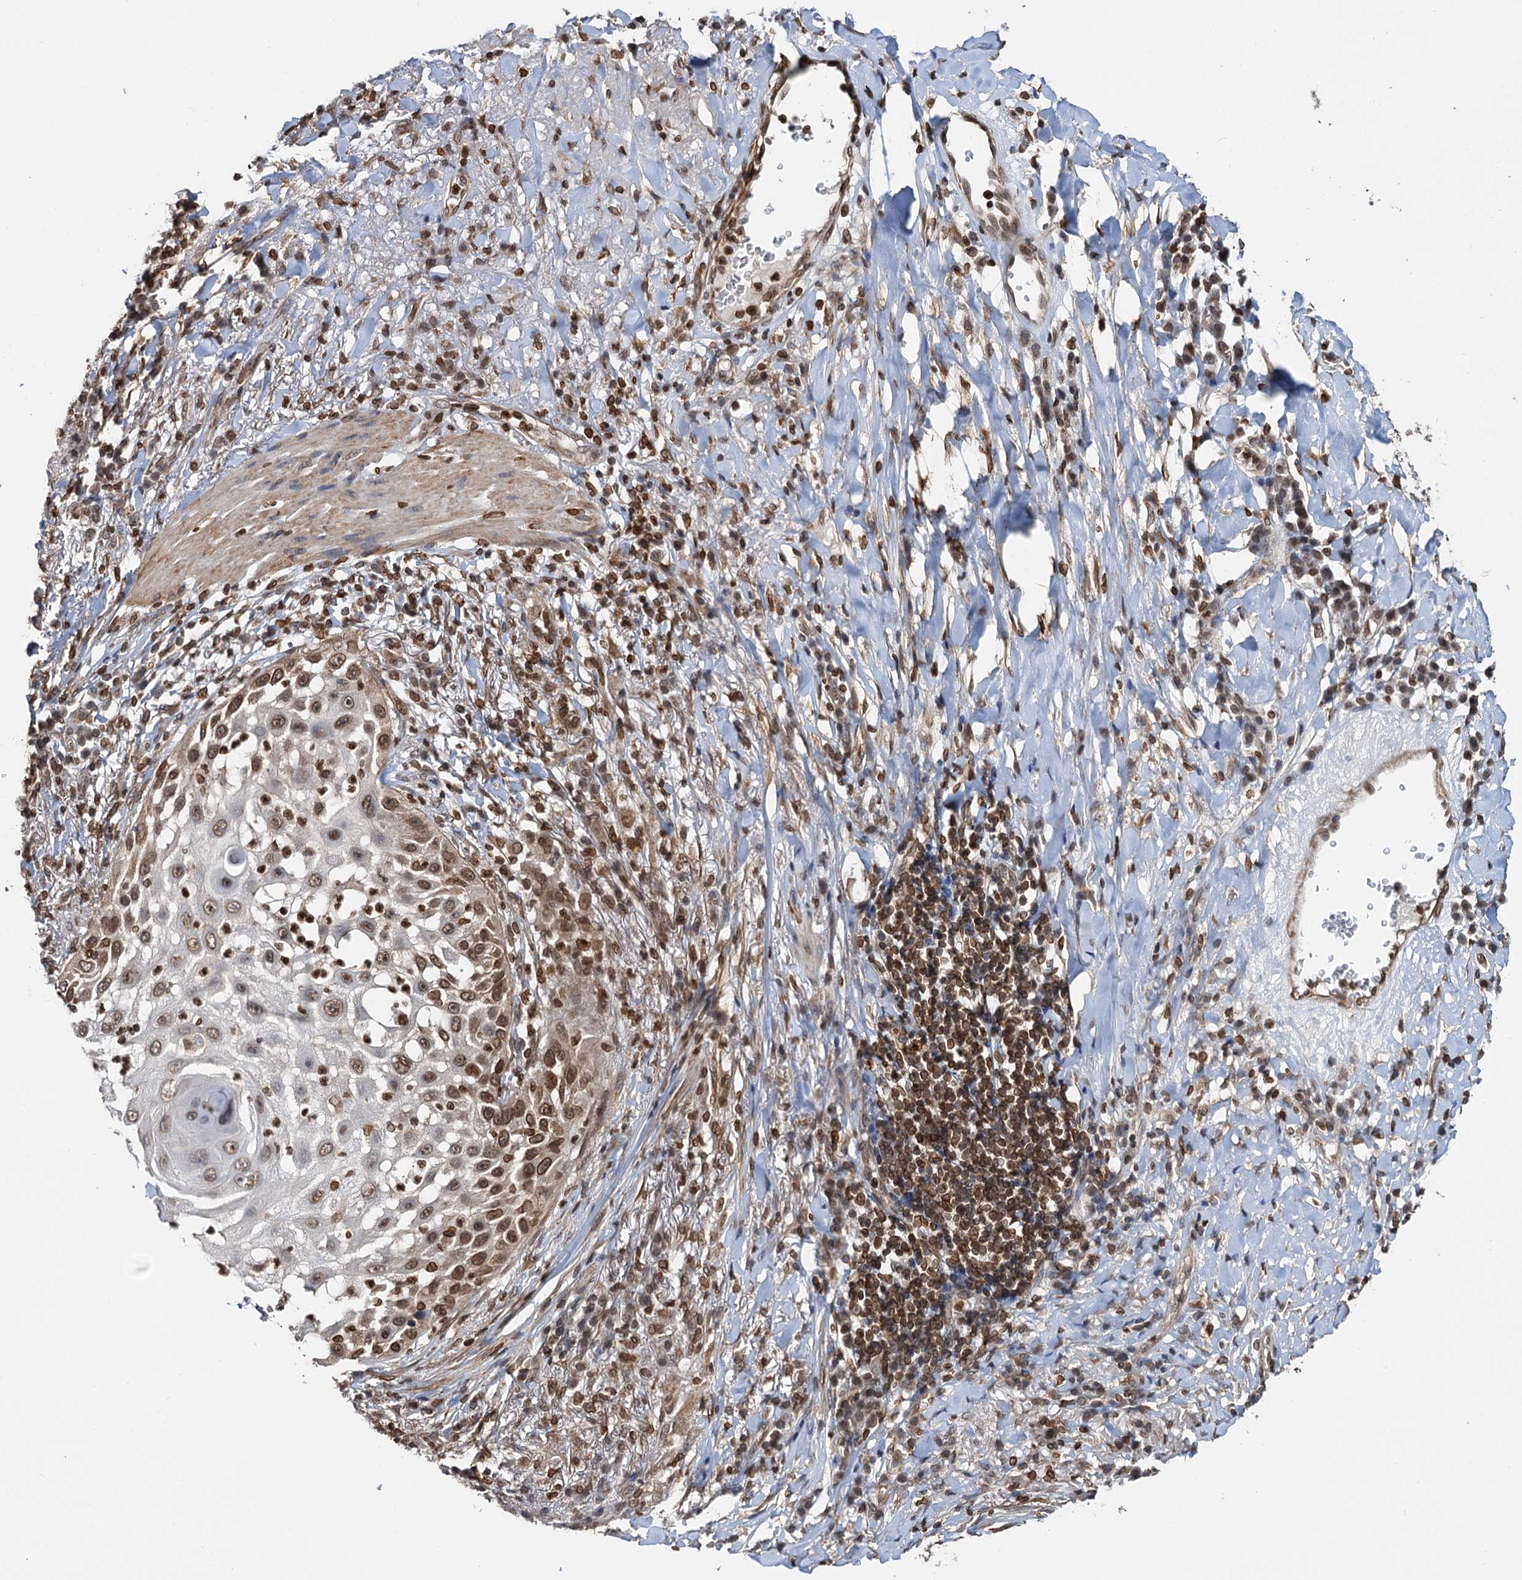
{"staining": {"intensity": "moderate", "quantity": ">75%", "location": "cytoplasmic/membranous,nuclear"}, "tissue": "skin cancer", "cell_type": "Tumor cells", "image_type": "cancer", "snomed": [{"axis": "morphology", "description": "Squamous cell carcinoma, NOS"}, {"axis": "topography", "description": "Skin"}], "caption": "Squamous cell carcinoma (skin) was stained to show a protein in brown. There is medium levels of moderate cytoplasmic/membranous and nuclear positivity in approximately >75% of tumor cells.", "gene": "ZC3H13", "patient": {"sex": "female", "age": 44}}